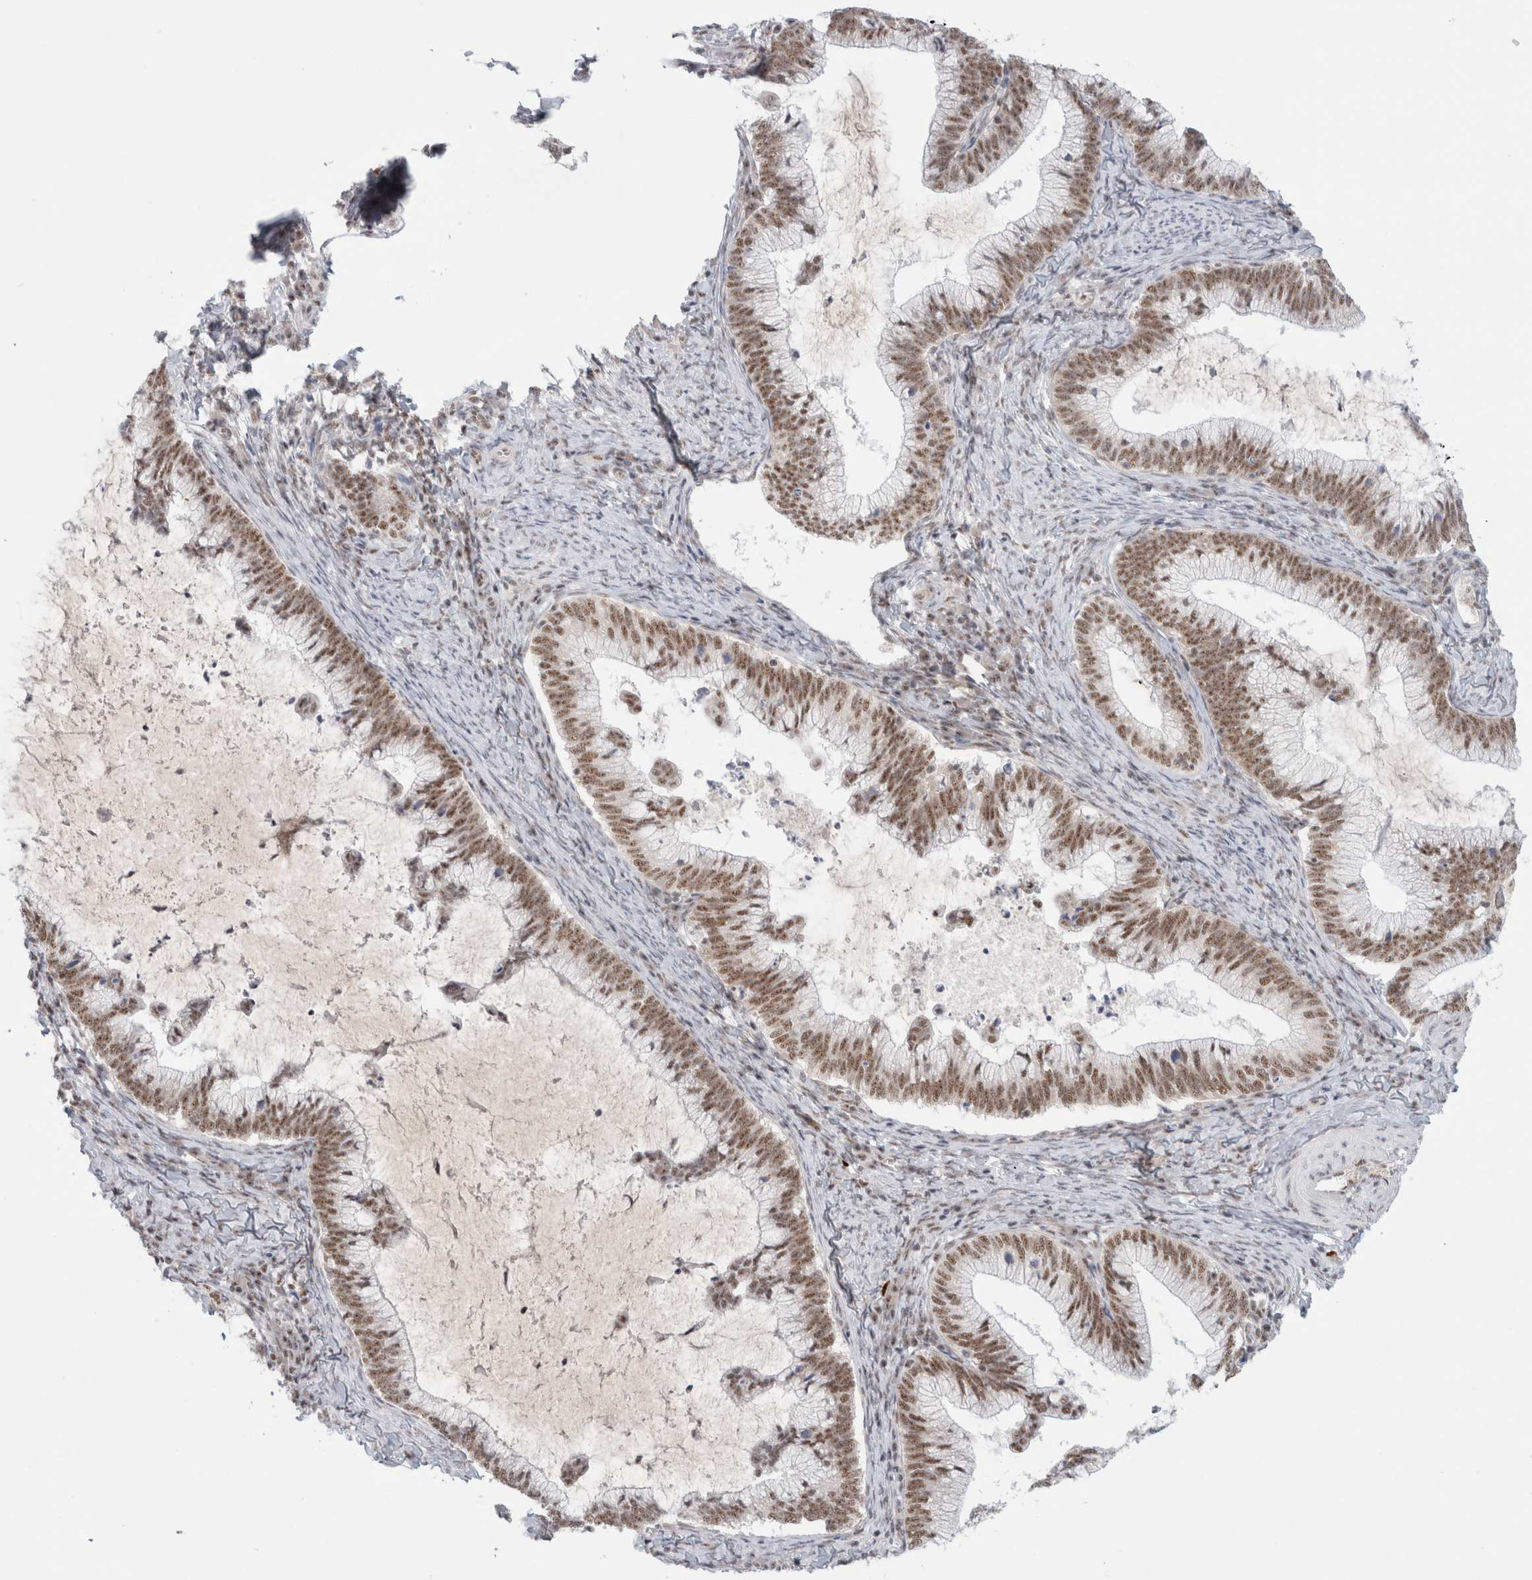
{"staining": {"intensity": "moderate", "quantity": ">75%", "location": "nuclear"}, "tissue": "cervical cancer", "cell_type": "Tumor cells", "image_type": "cancer", "snomed": [{"axis": "morphology", "description": "Adenocarcinoma, NOS"}, {"axis": "topography", "description": "Cervix"}], "caption": "Cervical cancer (adenocarcinoma) stained with immunohistochemistry (IHC) exhibits moderate nuclear staining in about >75% of tumor cells.", "gene": "TRMT12", "patient": {"sex": "female", "age": 36}}